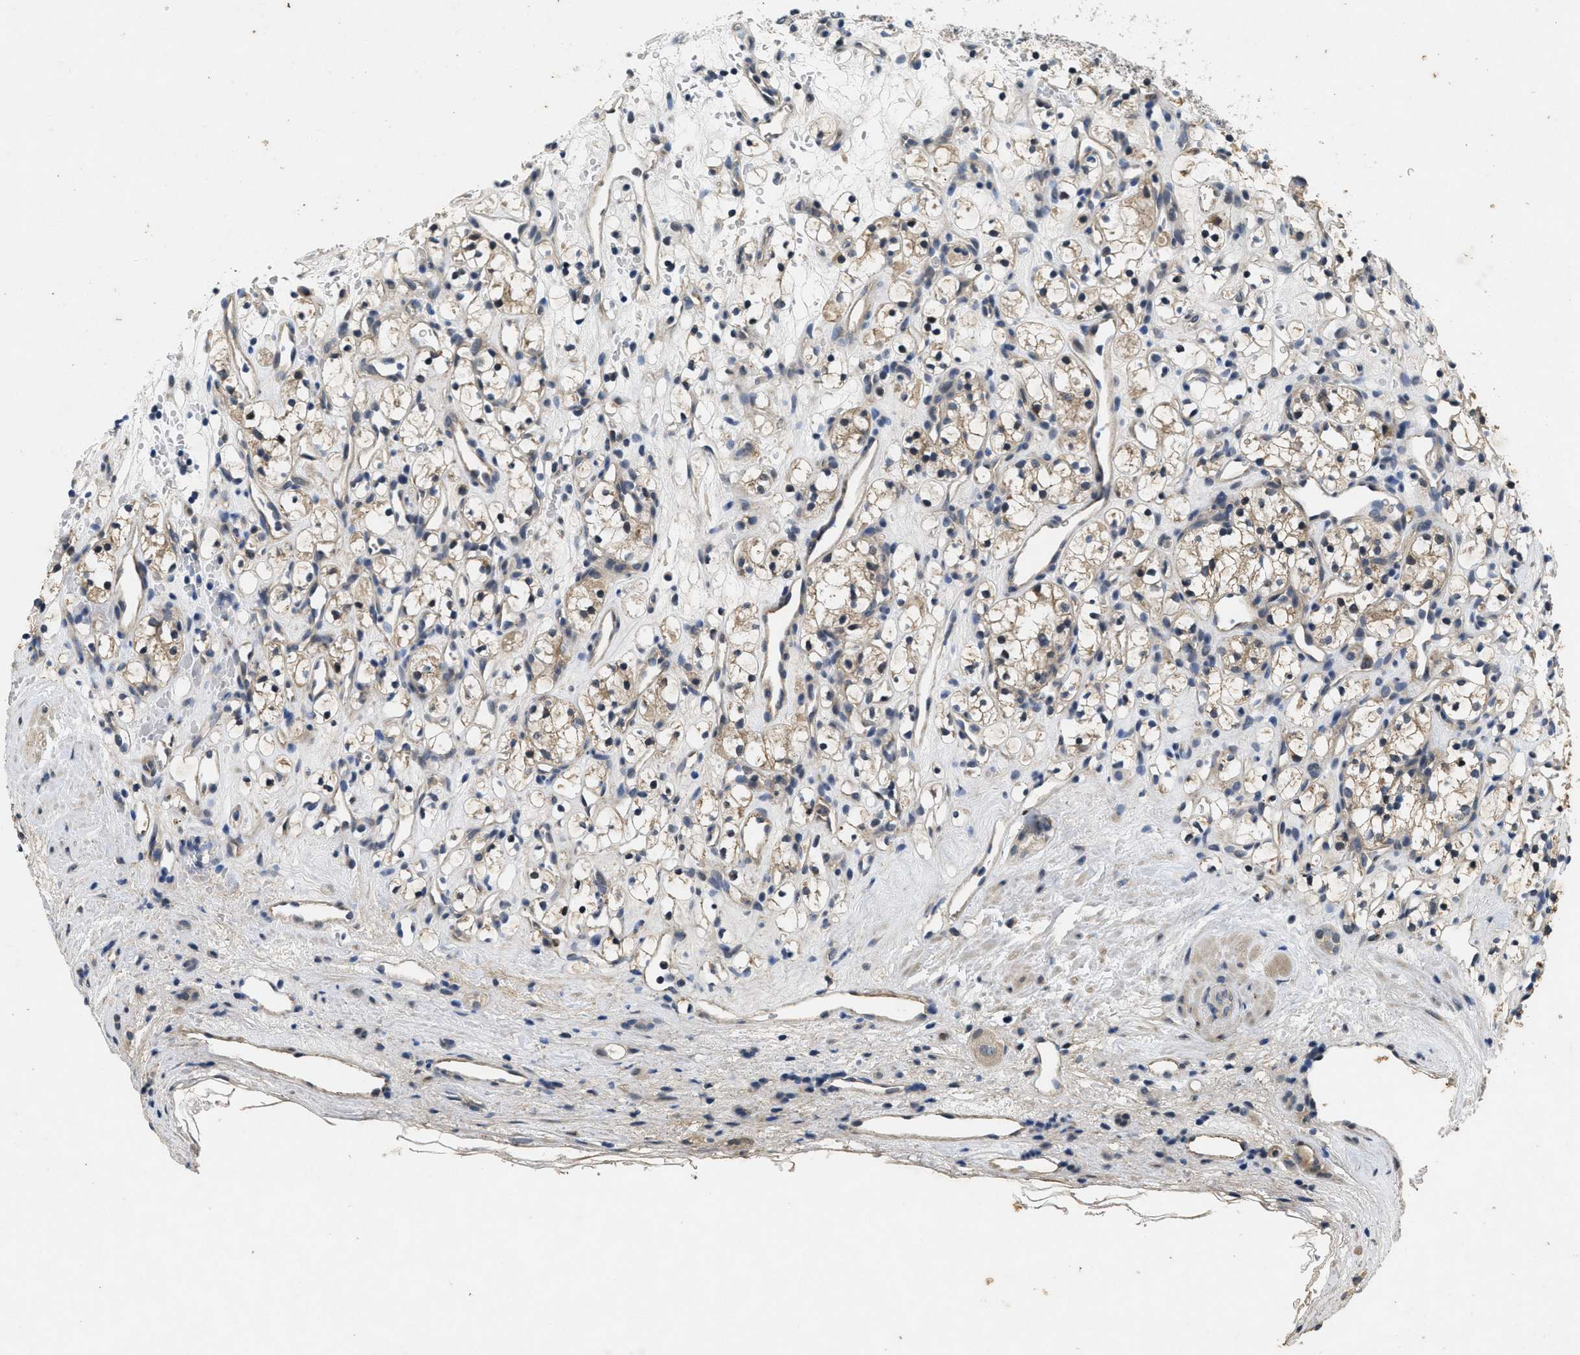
{"staining": {"intensity": "weak", "quantity": ">75%", "location": "cytoplasmic/membranous,nuclear"}, "tissue": "renal cancer", "cell_type": "Tumor cells", "image_type": "cancer", "snomed": [{"axis": "morphology", "description": "Adenocarcinoma, NOS"}, {"axis": "topography", "description": "Kidney"}], "caption": "There is low levels of weak cytoplasmic/membranous and nuclear expression in tumor cells of adenocarcinoma (renal), as demonstrated by immunohistochemical staining (brown color).", "gene": "PAPOLG", "patient": {"sex": "female", "age": 60}}